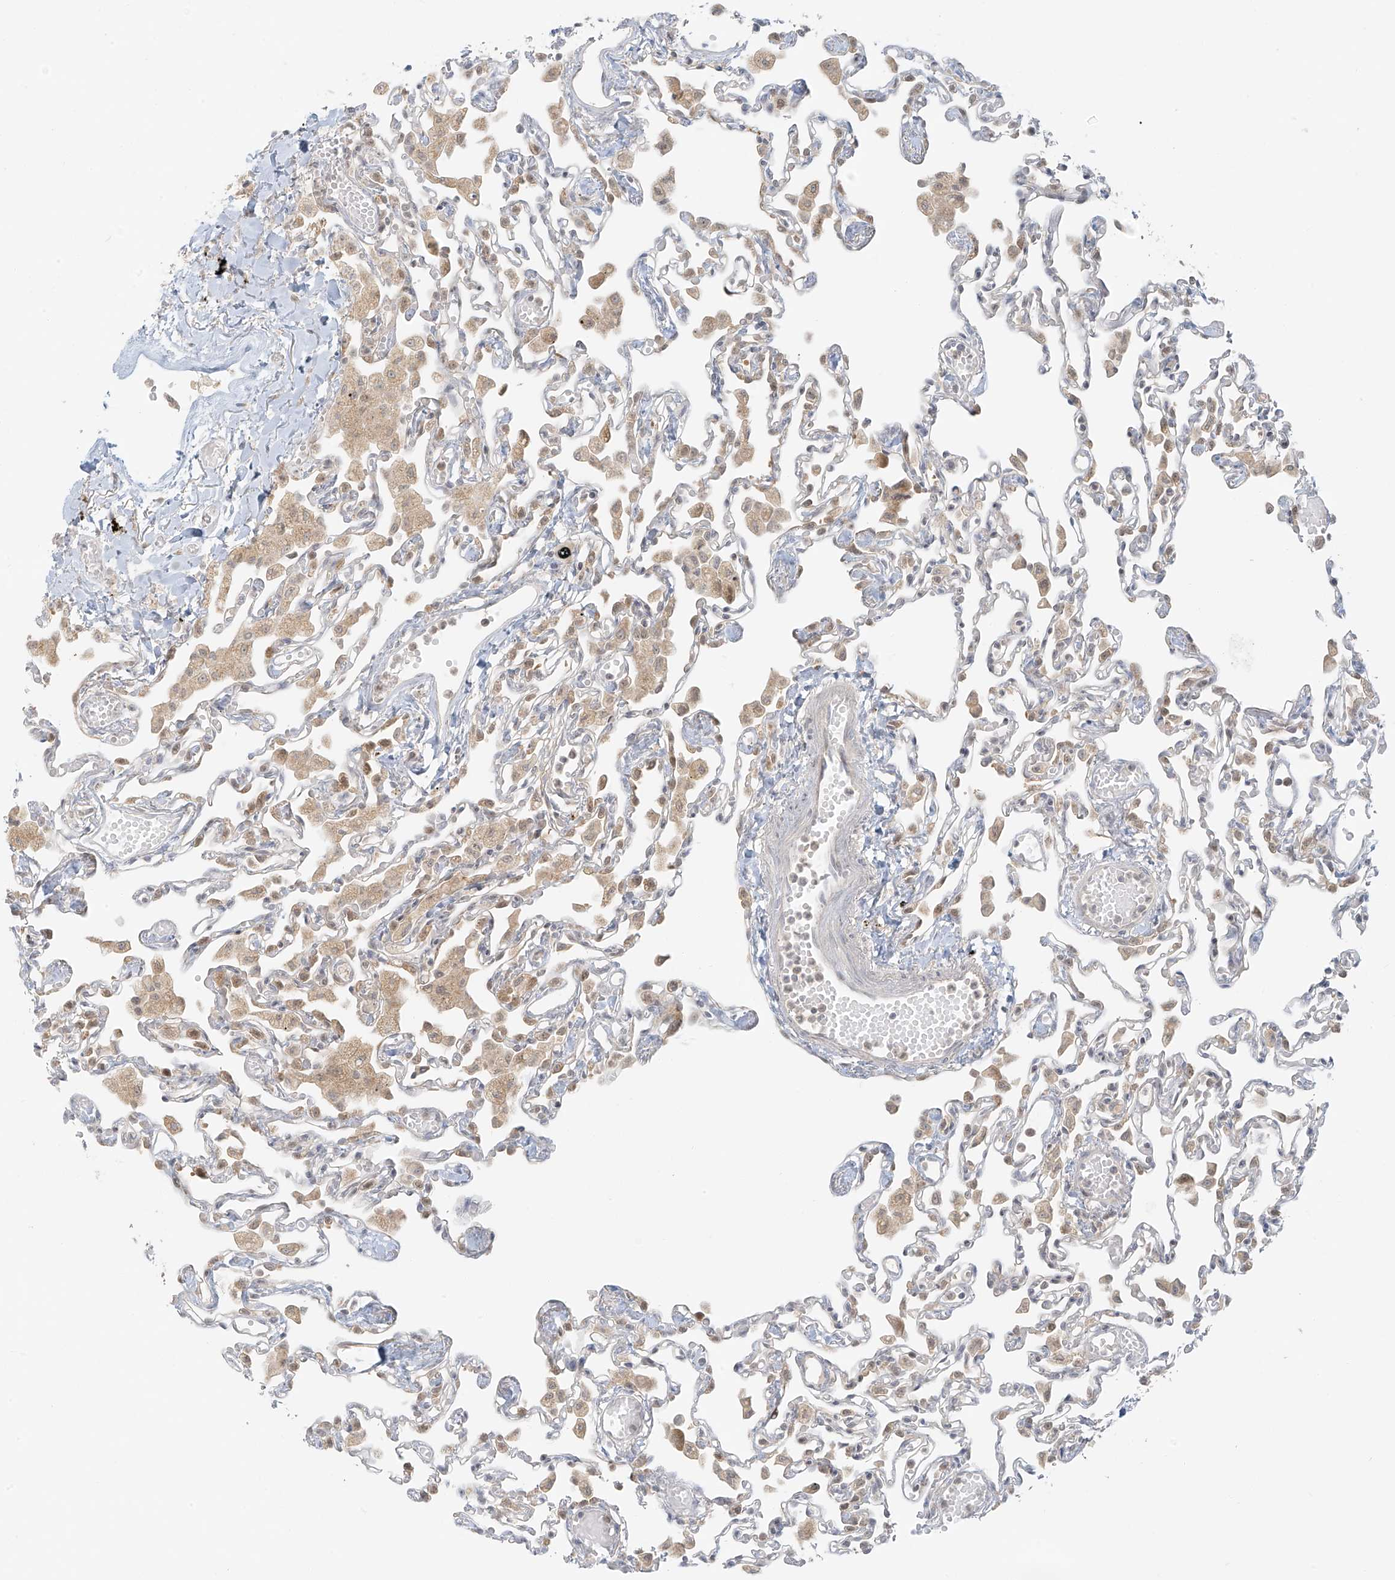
{"staining": {"intensity": "weak", "quantity": "25%-75%", "location": "cytoplasmic/membranous,nuclear"}, "tissue": "lung", "cell_type": "Alveolar cells", "image_type": "normal", "snomed": [{"axis": "morphology", "description": "Normal tissue, NOS"}, {"axis": "topography", "description": "Bronchus"}, {"axis": "topography", "description": "Lung"}], "caption": "A brown stain labels weak cytoplasmic/membranous,nuclear staining of a protein in alveolar cells of unremarkable human lung.", "gene": "MIPEP", "patient": {"sex": "female", "age": 49}}